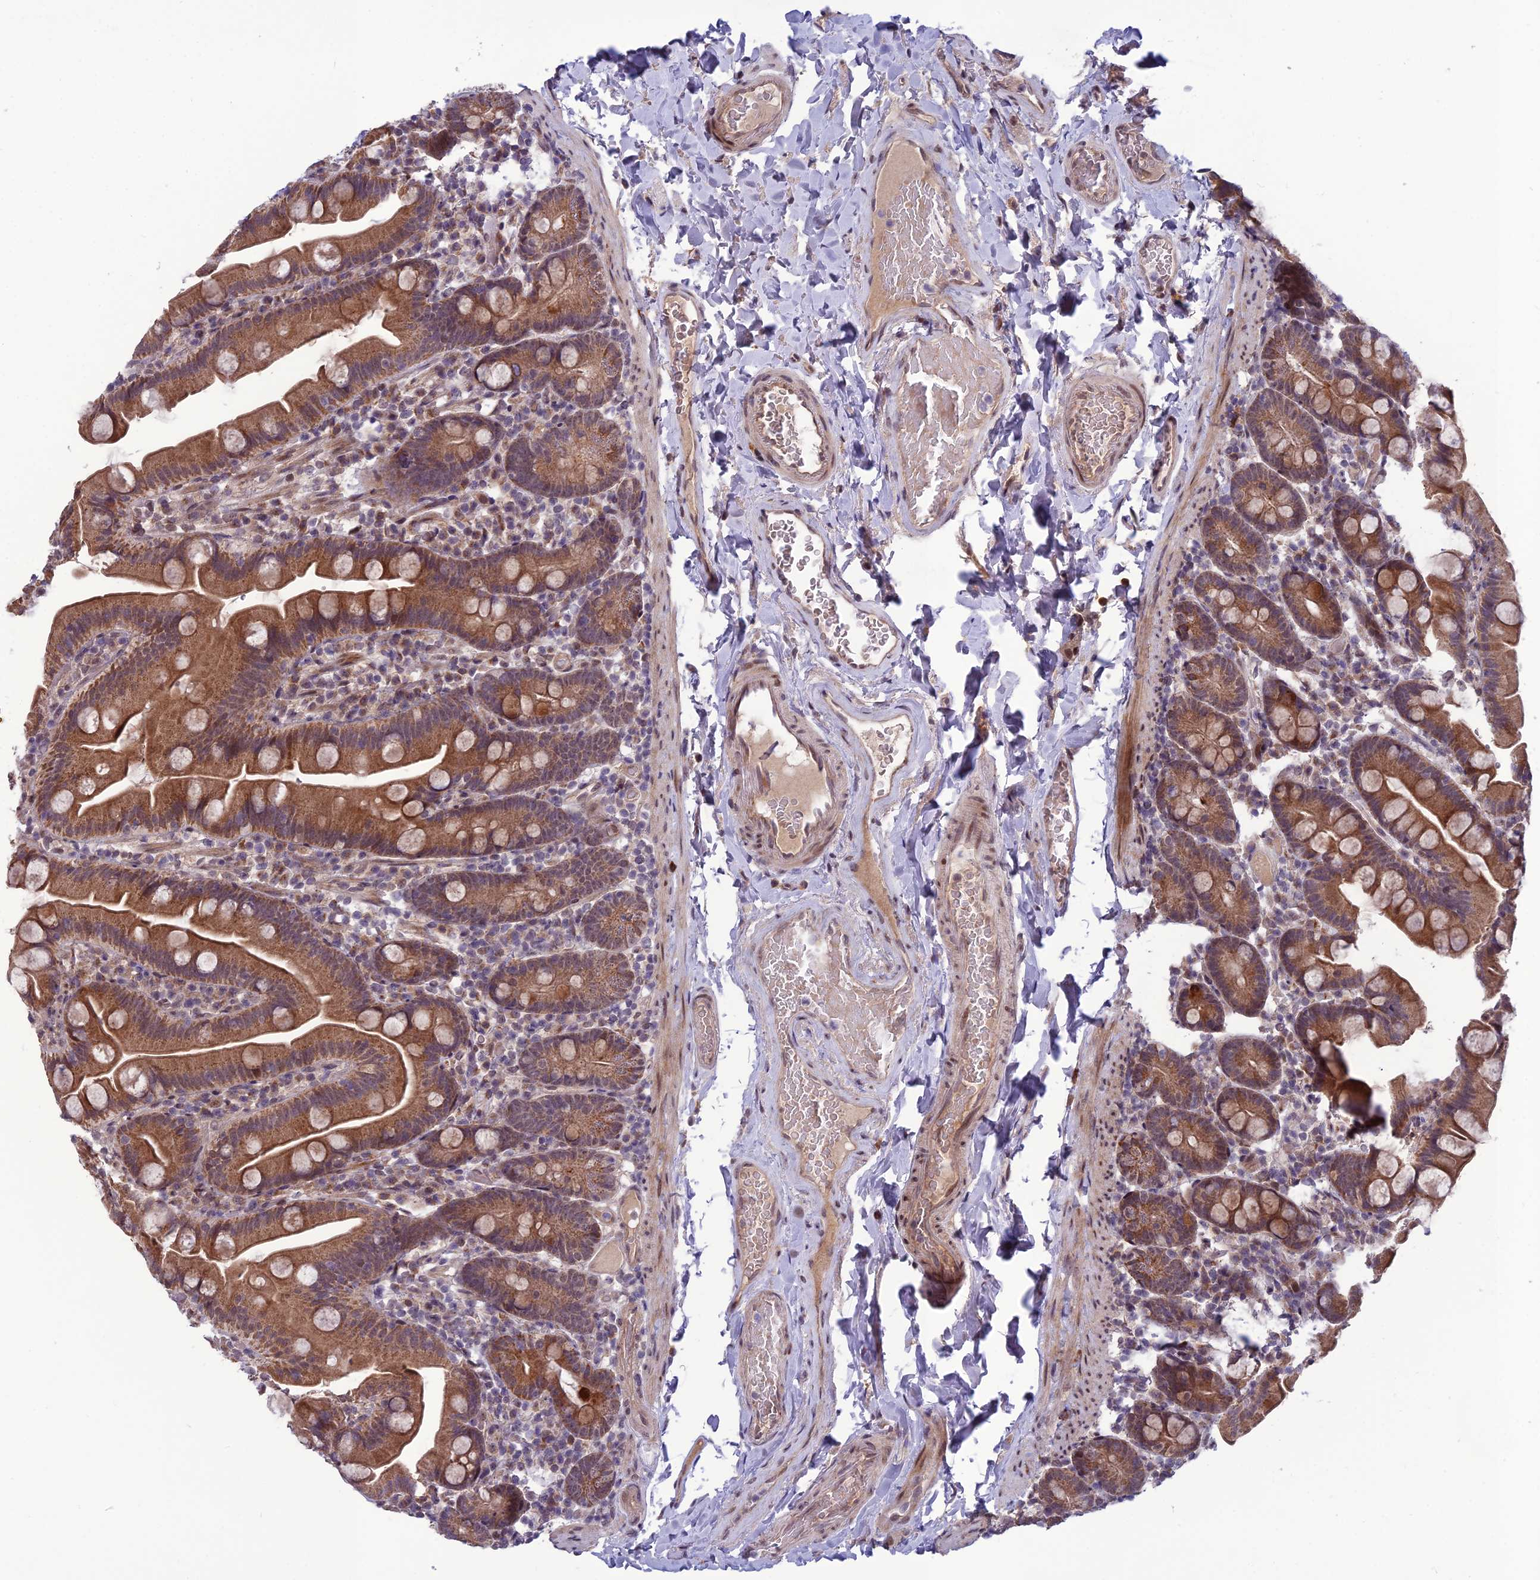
{"staining": {"intensity": "moderate", "quantity": ">75%", "location": "cytoplasmic/membranous"}, "tissue": "small intestine", "cell_type": "Glandular cells", "image_type": "normal", "snomed": [{"axis": "morphology", "description": "Normal tissue, NOS"}, {"axis": "topography", "description": "Small intestine"}], "caption": "An image showing moderate cytoplasmic/membranous staining in about >75% of glandular cells in benign small intestine, as visualized by brown immunohistochemical staining.", "gene": "FBRS", "patient": {"sex": "female", "age": 68}}